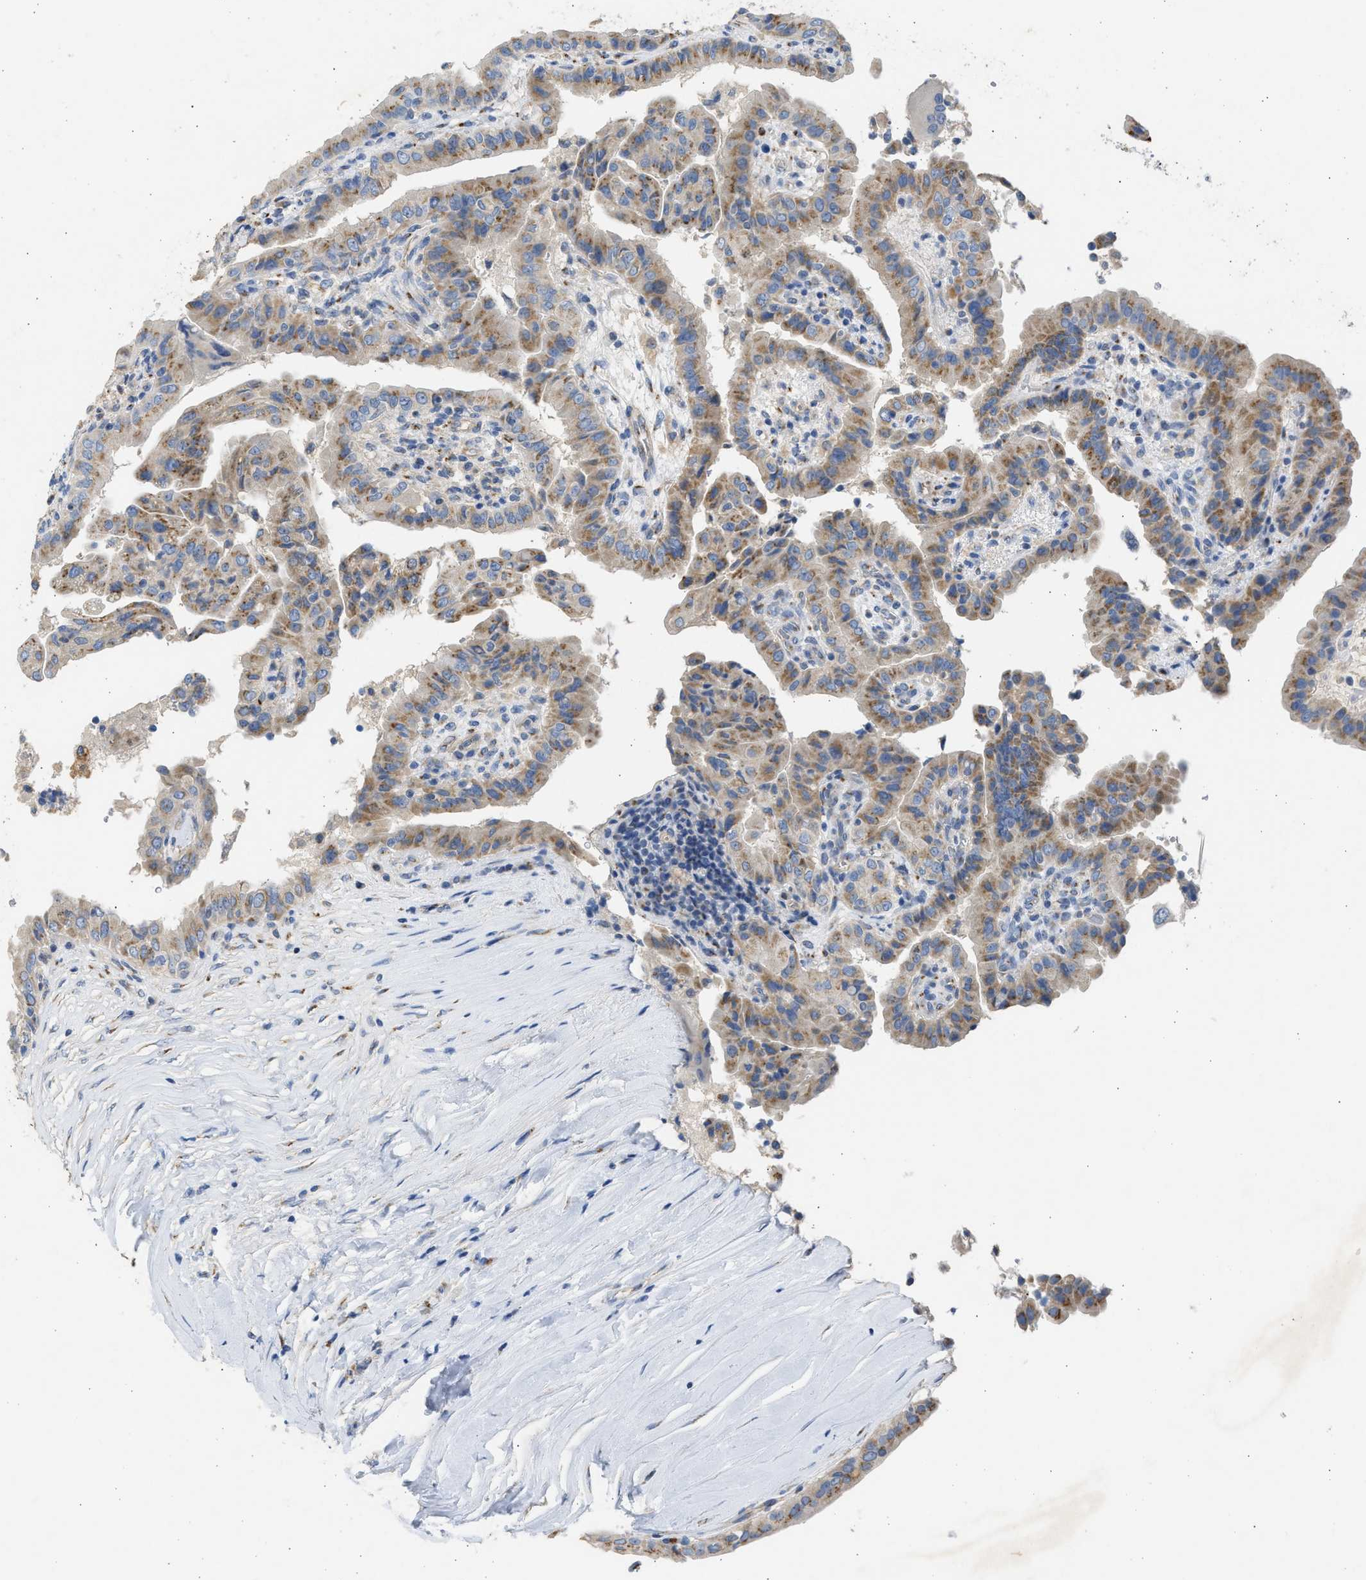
{"staining": {"intensity": "moderate", "quantity": ">75%", "location": "cytoplasmic/membranous"}, "tissue": "thyroid cancer", "cell_type": "Tumor cells", "image_type": "cancer", "snomed": [{"axis": "morphology", "description": "Papillary adenocarcinoma, NOS"}, {"axis": "topography", "description": "Thyroid gland"}], "caption": "A histopathology image of human papillary adenocarcinoma (thyroid) stained for a protein shows moderate cytoplasmic/membranous brown staining in tumor cells.", "gene": "IPO8", "patient": {"sex": "male", "age": 33}}